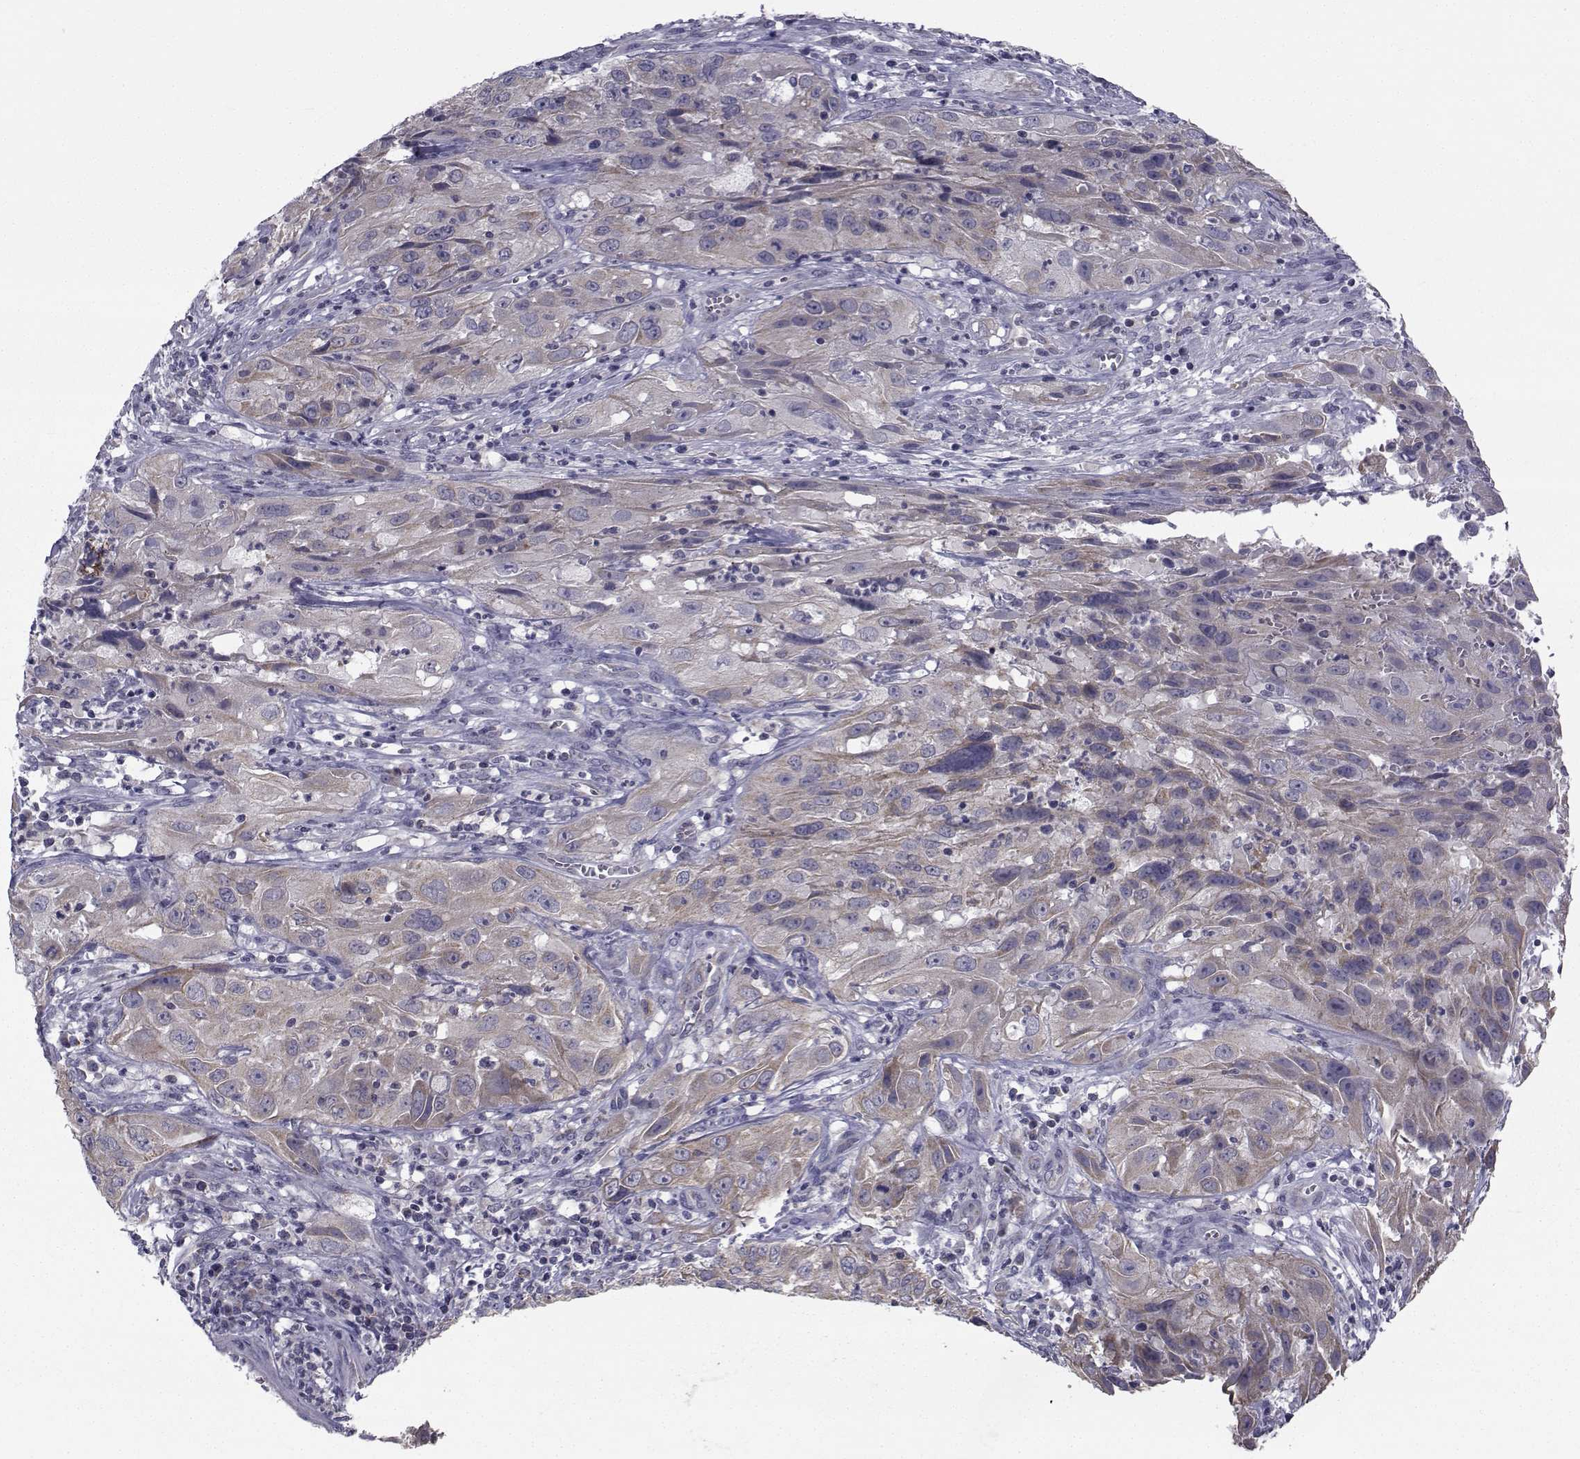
{"staining": {"intensity": "negative", "quantity": "none", "location": "none"}, "tissue": "cervical cancer", "cell_type": "Tumor cells", "image_type": "cancer", "snomed": [{"axis": "morphology", "description": "Squamous cell carcinoma, NOS"}, {"axis": "topography", "description": "Cervix"}], "caption": "Tumor cells show no significant protein staining in cervical cancer (squamous cell carcinoma). The staining was performed using DAB to visualize the protein expression in brown, while the nuclei were stained in blue with hematoxylin (Magnification: 20x).", "gene": "ANGPT1", "patient": {"sex": "female", "age": 32}}